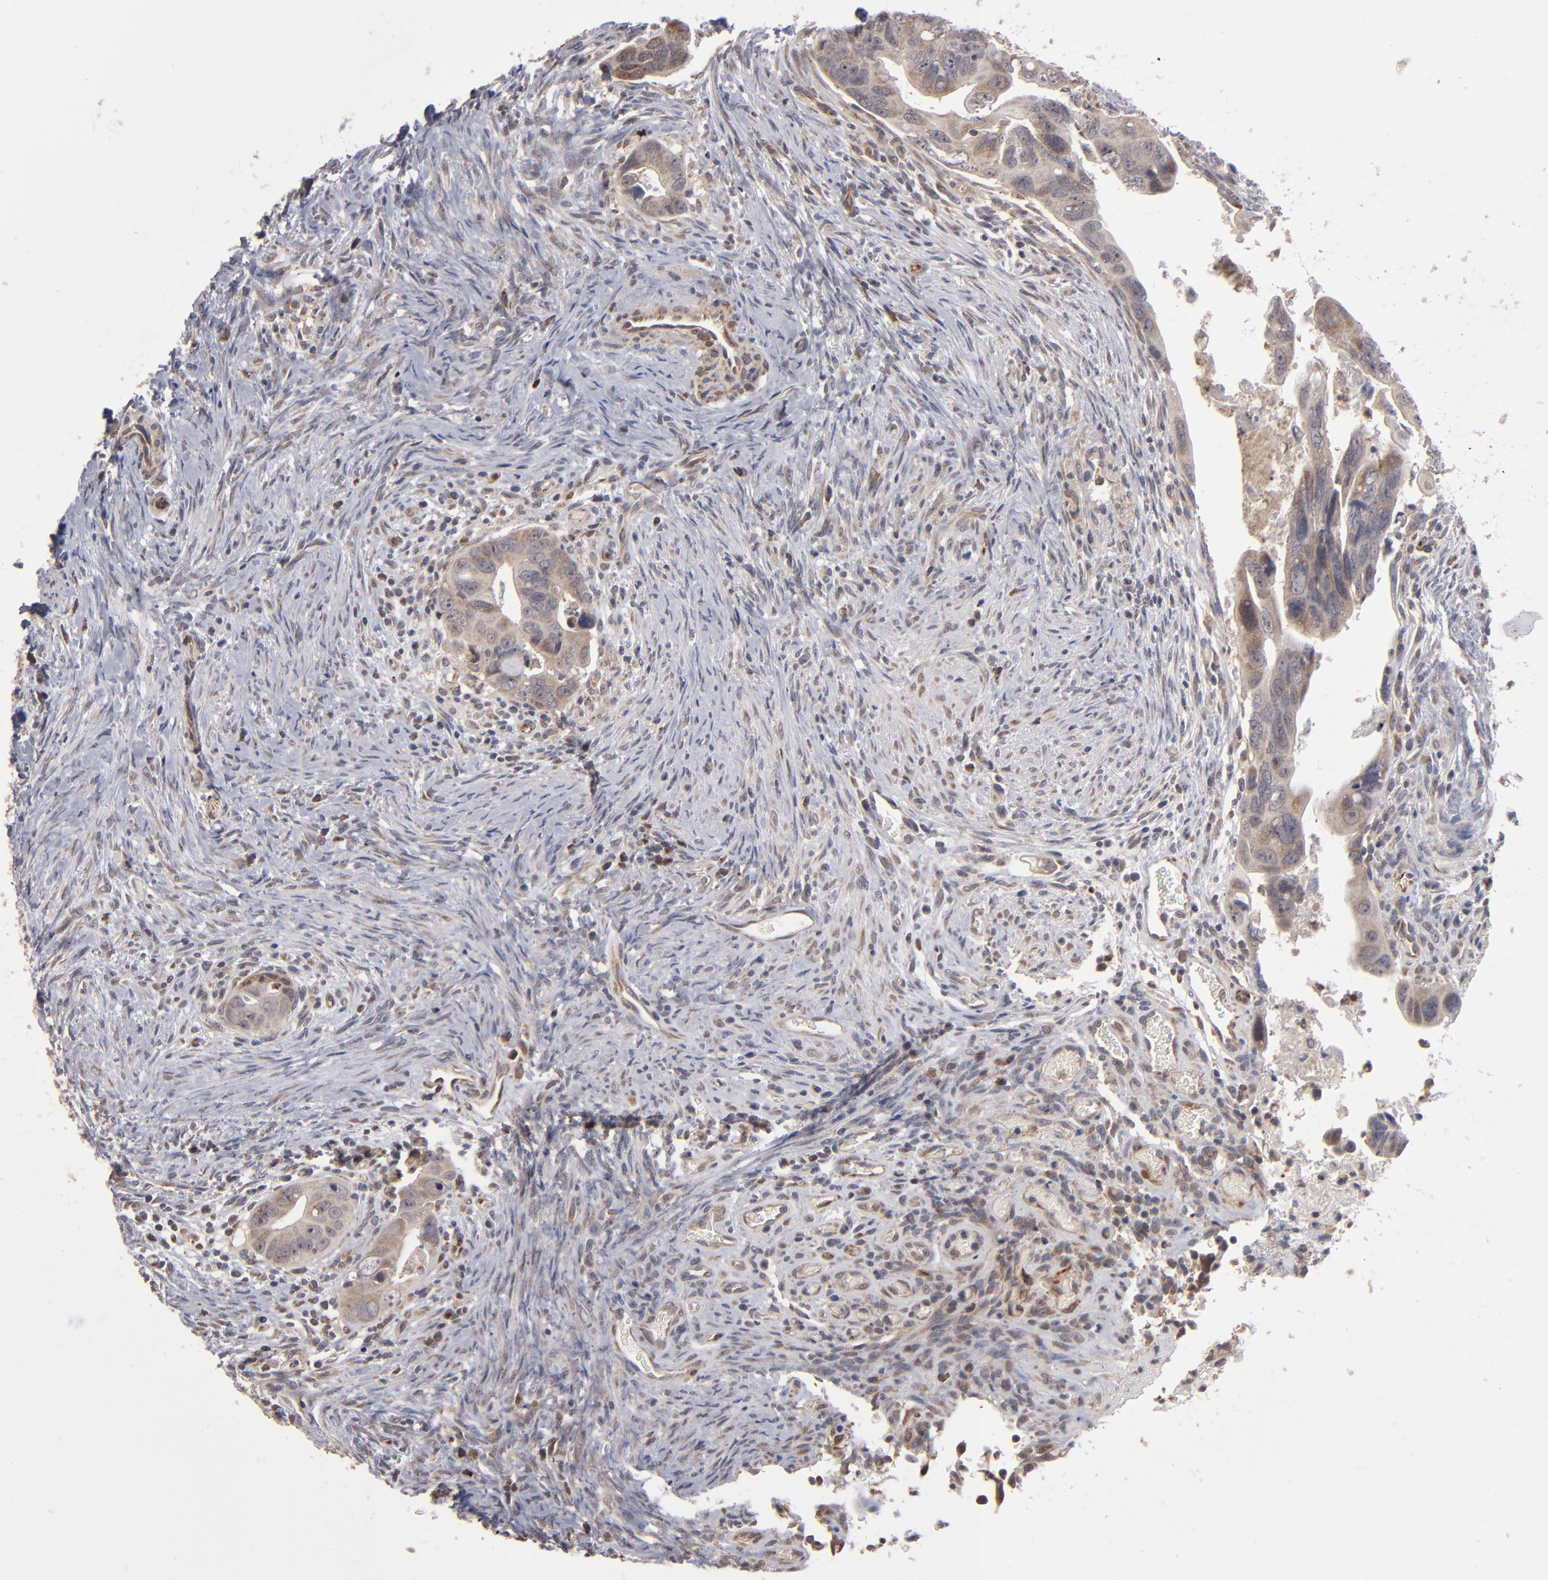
{"staining": {"intensity": "weak", "quantity": ">75%", "location": "cytoplasmic/membranous"}, "tissue": "colorectal cancer", "cell_type": "Tumor cells", "image_type": "cancer", "snomed": [{"axis": "morphology", "description": "Adenocarcinoma, NOS"}, {"axis": "topography", "description": "Rectum"}], "caption": "Tumor cells exhibit low levels of weak cytoplasmic/membranous positivity in approximately >75% of cells in adenocarcinoma (colorectal).", "gene": "MIPOL1", "patient": {"sex": "male", "age": 53}}